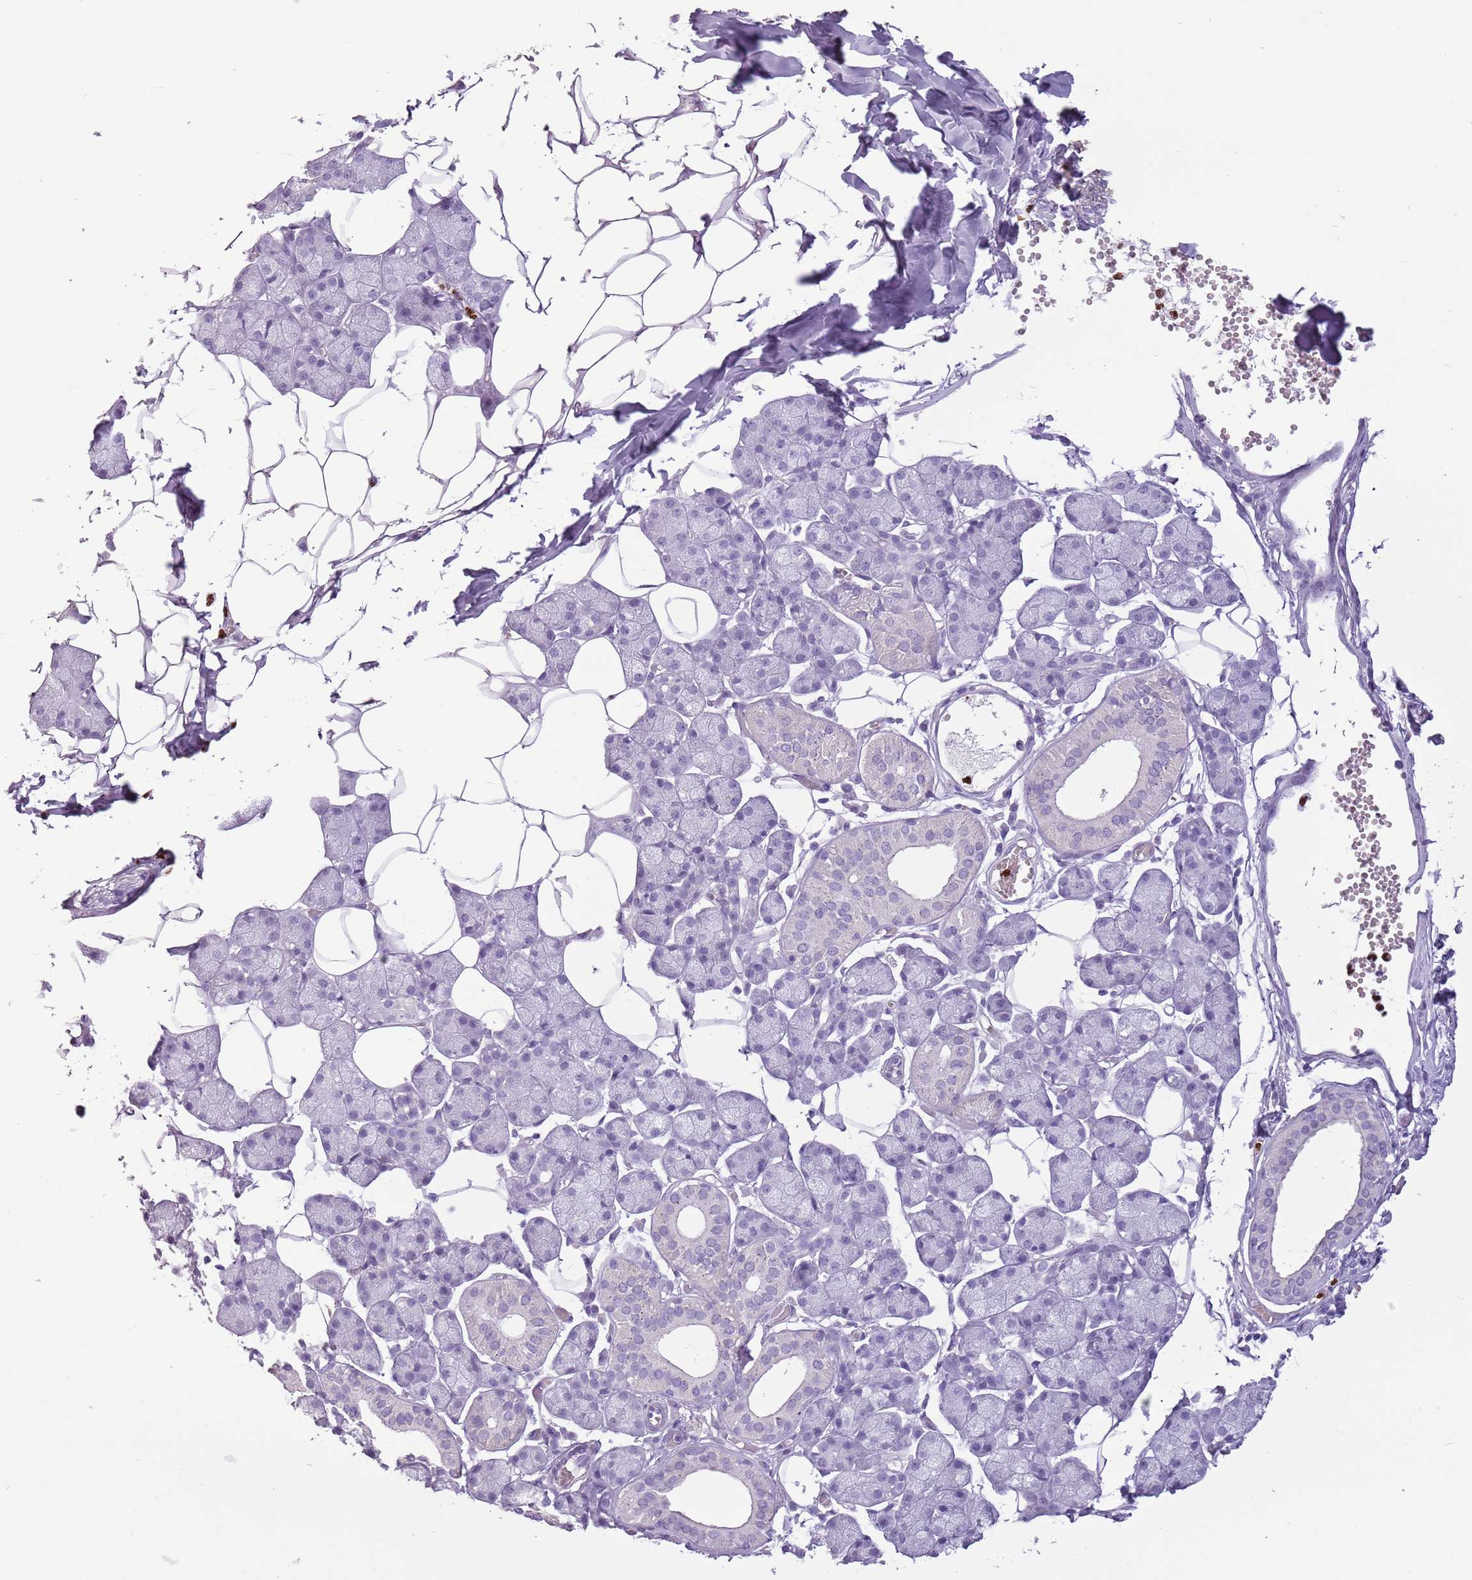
{"staining": {"intensity": "negative", "quantity": "none", "location": "none"}, "tissue": "salivary gland", "cell_type": "Glandular cells", "image_type": "normal", "snomed": [{"axis": "morphology", "description": "Normal tissue, NOS"}, {"axis": "topography", "description": "Salivary gland"}], "caption": "Salivary gland was stained to show a protein in brown. There is no significant positivity in glandular cells.", "gene": "CELF6", "patient": {"sex": "female", "age": 33}}